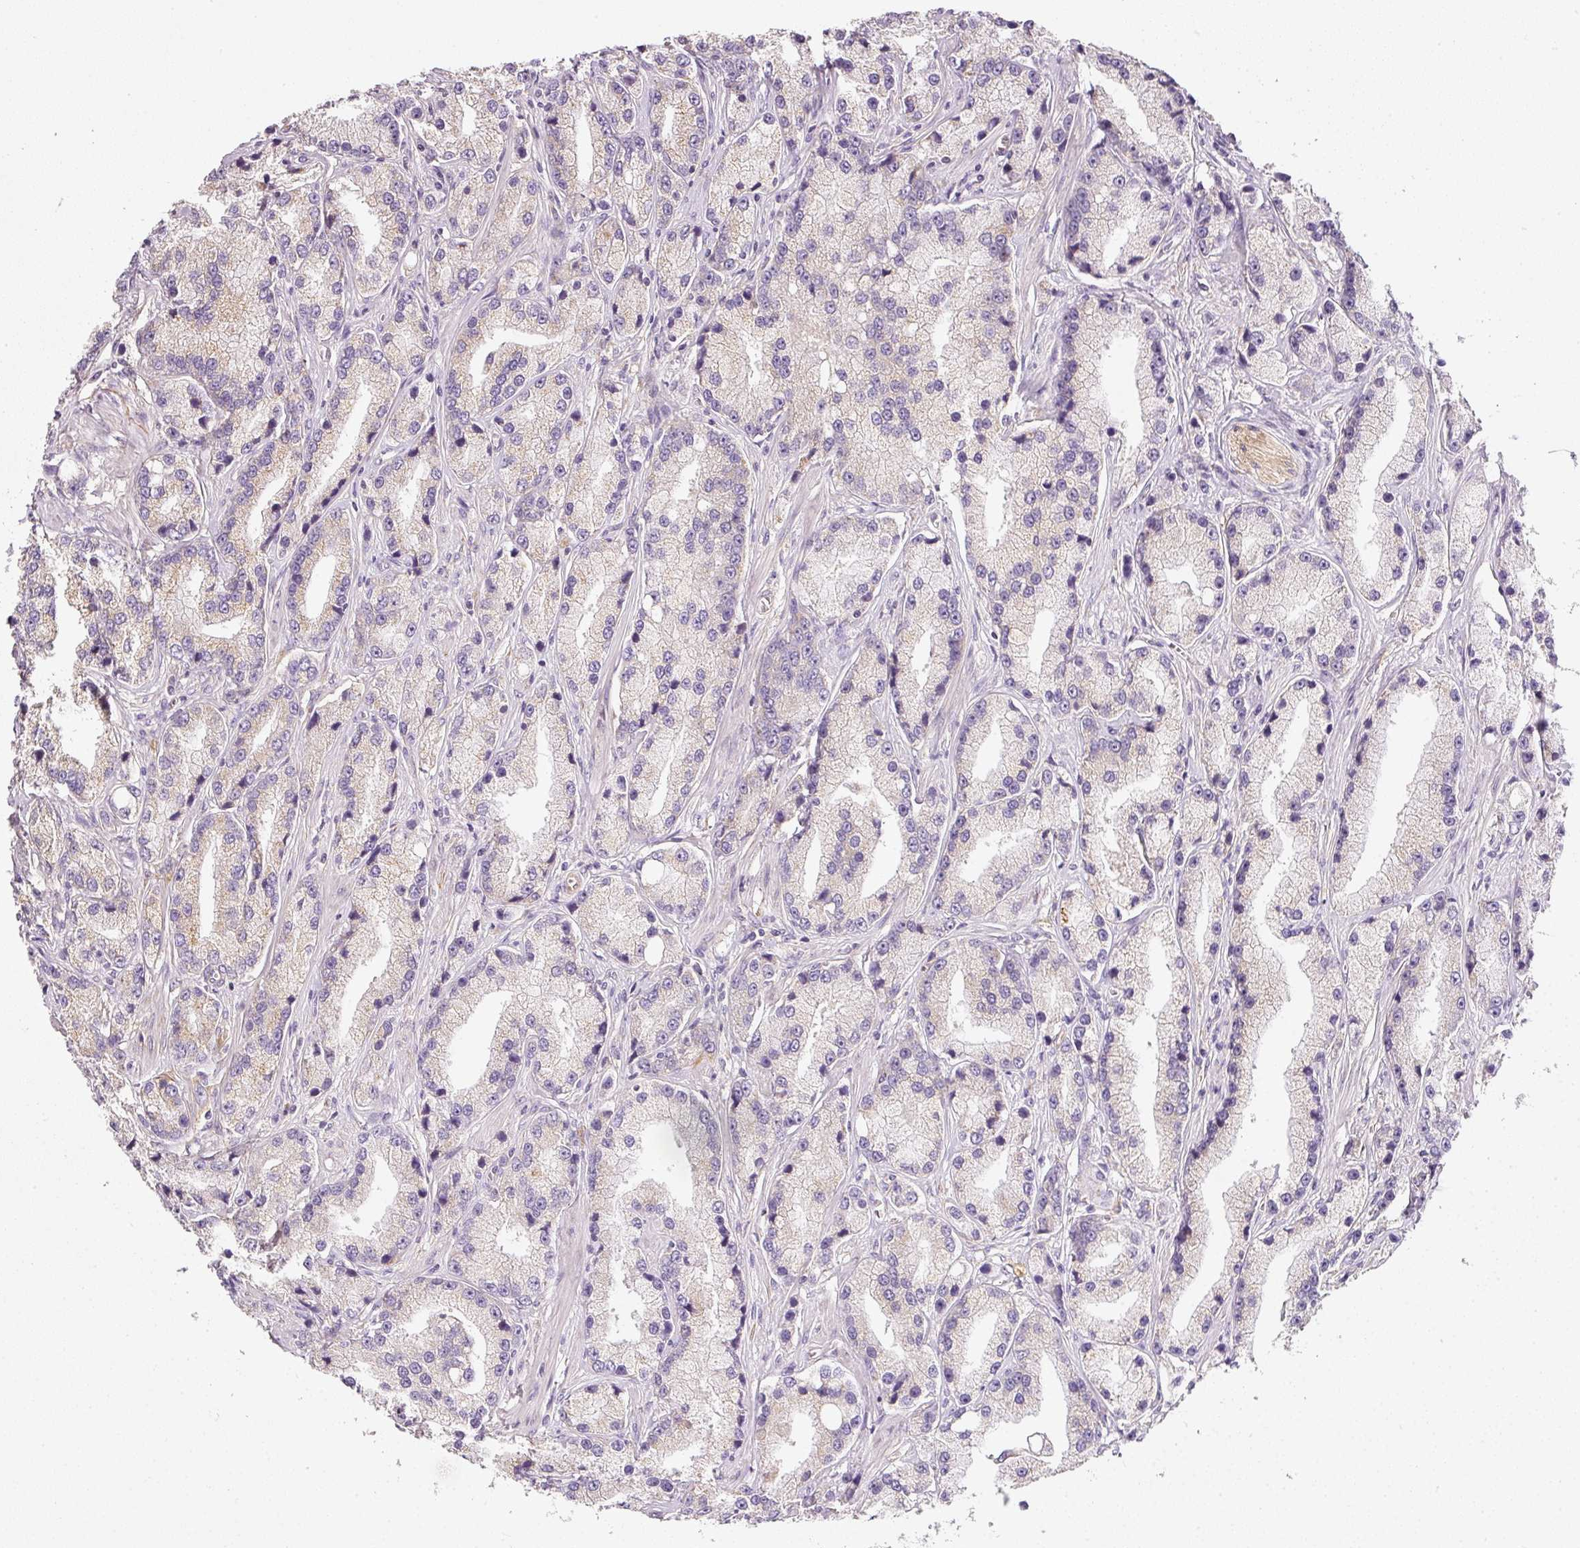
{"staining": {"intensity": "weak", "quantity": "<25%", "location": "cytoplasmic/membranous"}, "tissue": "prostate cancer", "cell_type": "Tumor cells", "image_type": "cancer", "snomed": [{"axis": "morphology", "description": "Adenocarcinoma, High grade"}, {"axis": "topography", "description": "Prostate"}], "caption": "This is an IHC photomicrograph of prostate high-grade adenocarcinoma. There is no staining in tumor cells.", "gene": "RNF167", "patient": {"sex": "male", "age": 74}}